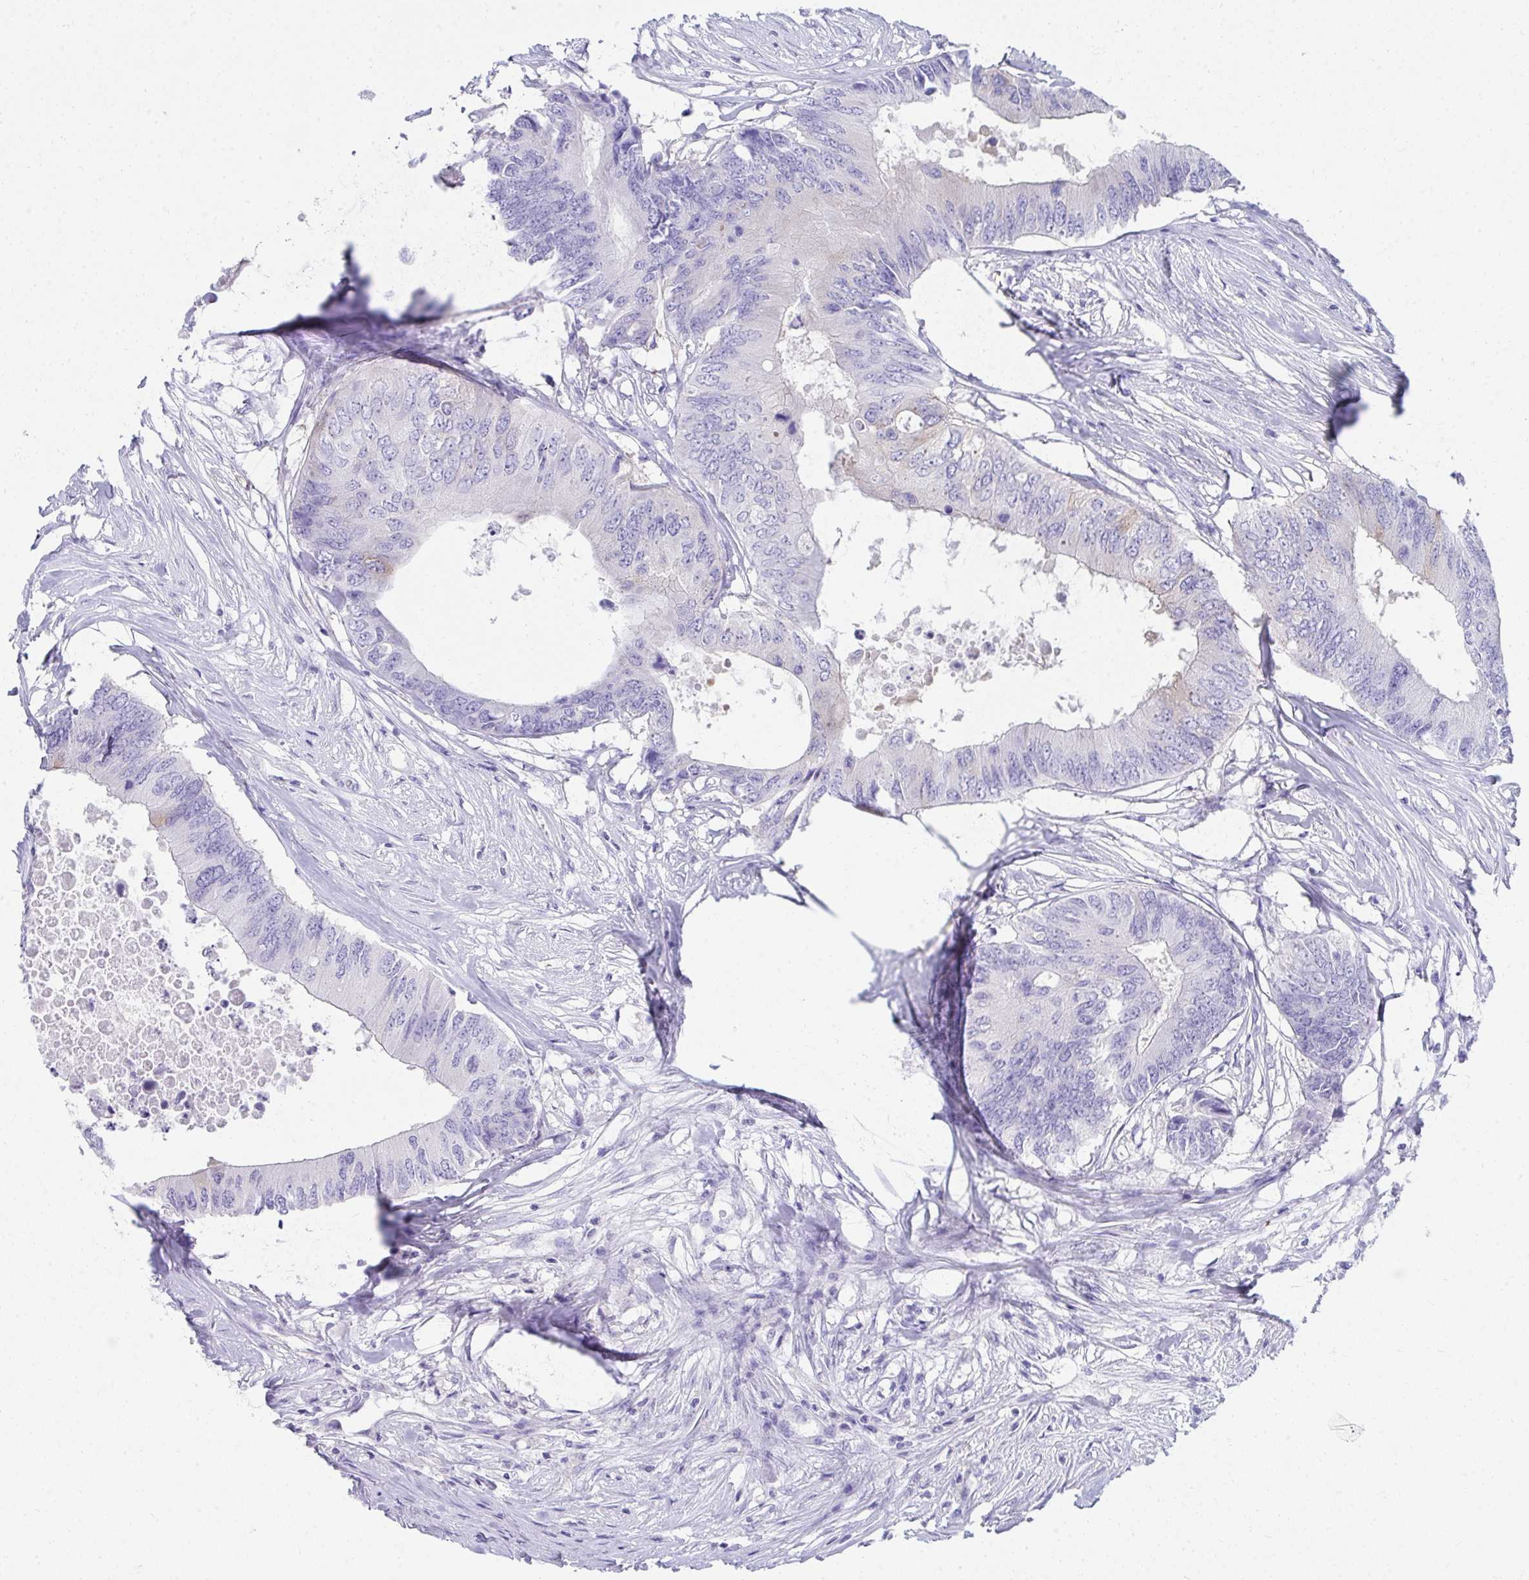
{"staining": {"intensity": "negative", "quantity": "none", "location": "none"}, "tissue": "colorectal cancer", "cell_type": "Tumor cells", "image_type": "cancer", "snomed": [{"axis": "morphology", "description": "Adenocarcinoma, NOS"}, {"axis": "topography", "description": "Colon"}], "caption": "Colorectal cancer was stained to show a protein in brown. There is no significant staining in tumor cells. Brightfield microscopy of immunohistochemistry stained with DAB (brown) and hematoxylin (blue), captured at high magnification.", "gene": "SEC14L3", "patient": {"sex": "male", "age": 71}}